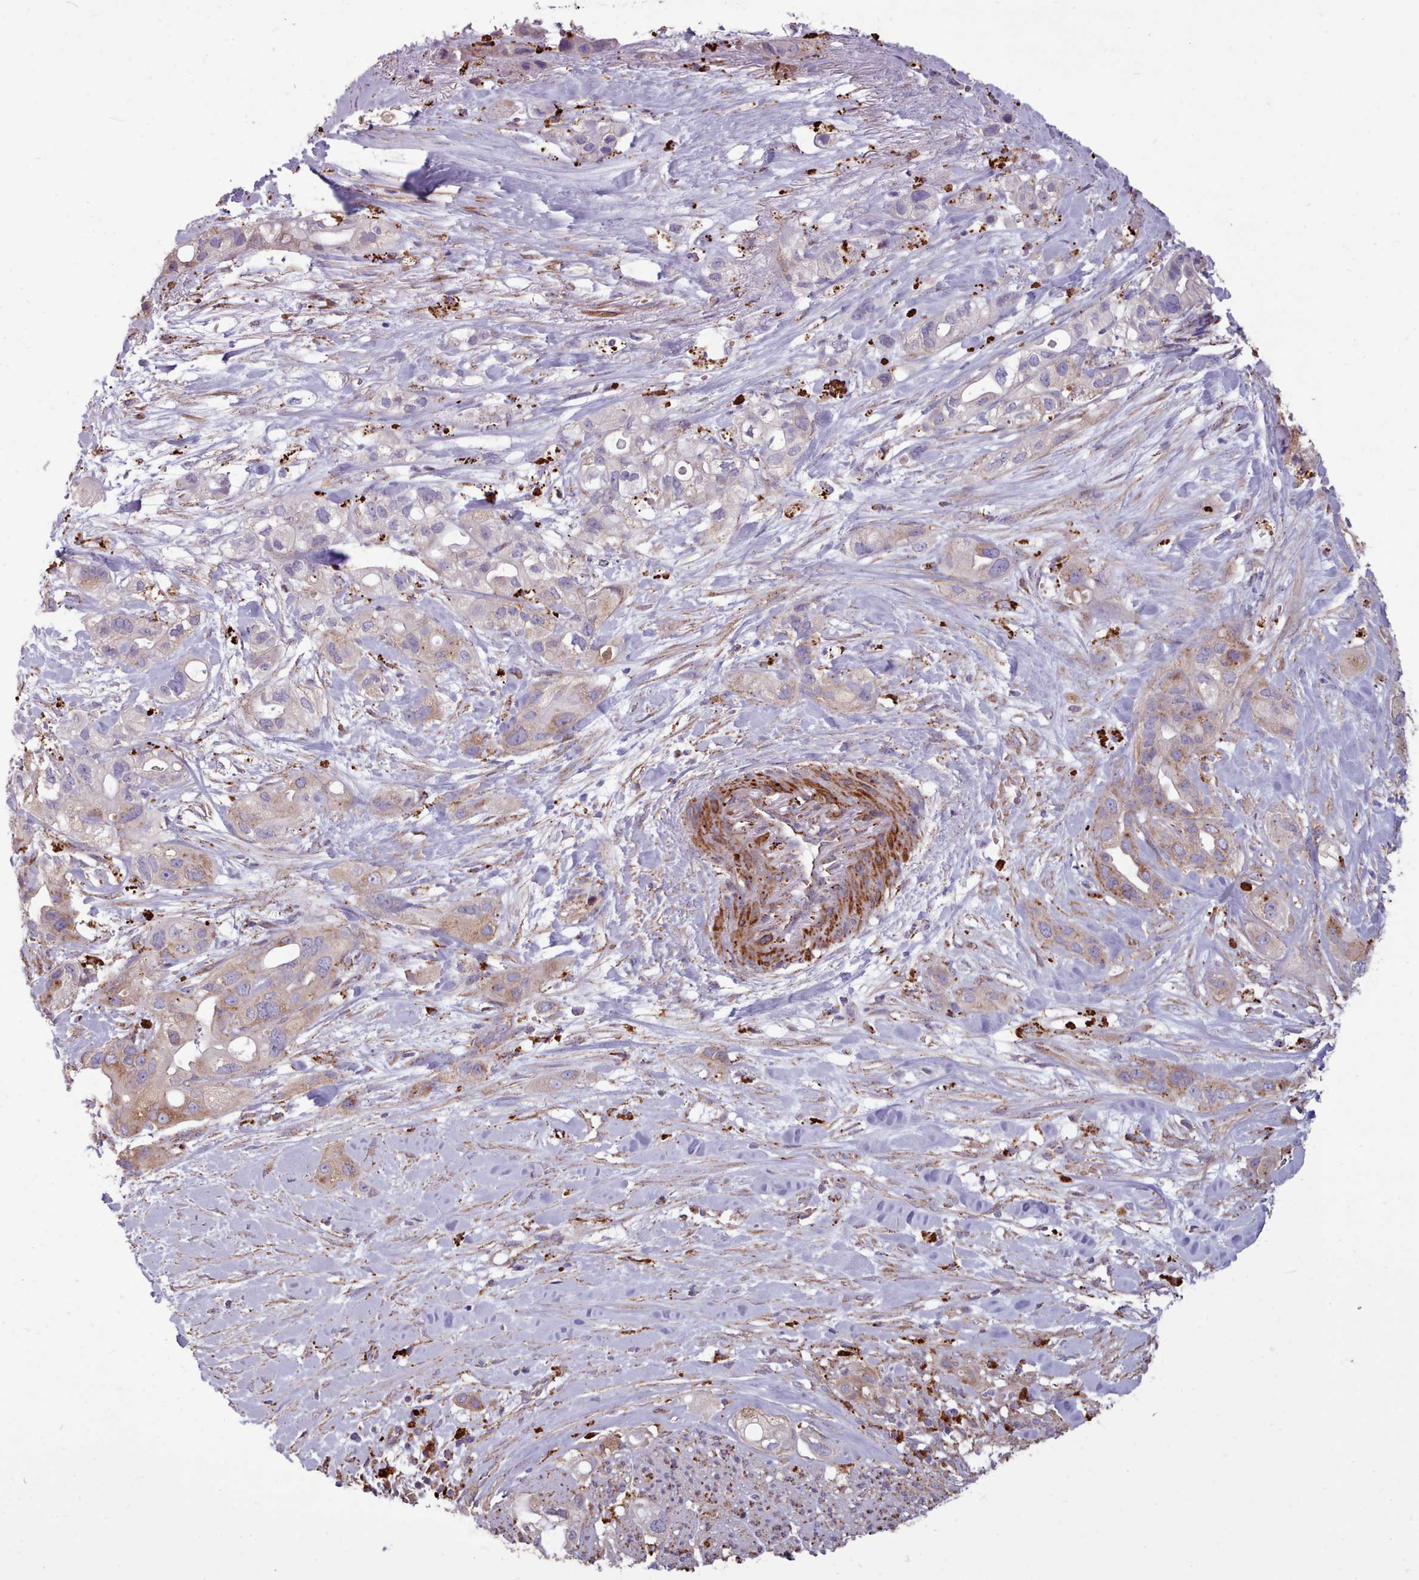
{"staining": {"intensity": "weak", "quantity": "25%-75%", "location": "cytoplasmic/membranous"}, "tissue": "pancreatic cancer", "cell_type": "Tumor cells", "image_type": "cancer", "snomed": [{"axis": "morphology", "description": "Adenocarcinoma, NOS"}, {"axis": "topography", "description": "Pancreas"}], "caption": "Immunohistochemistry (IHC) micrograph of adenocarcinoma (pancreatic) stained for a protein (brown), which demonstrates low levels of weak cytoplasmic/membranous positivity in about 25%-75% of tumor cells.", "gene": "PACSIN3", "patient": {"sex": "male", "age": 44}}